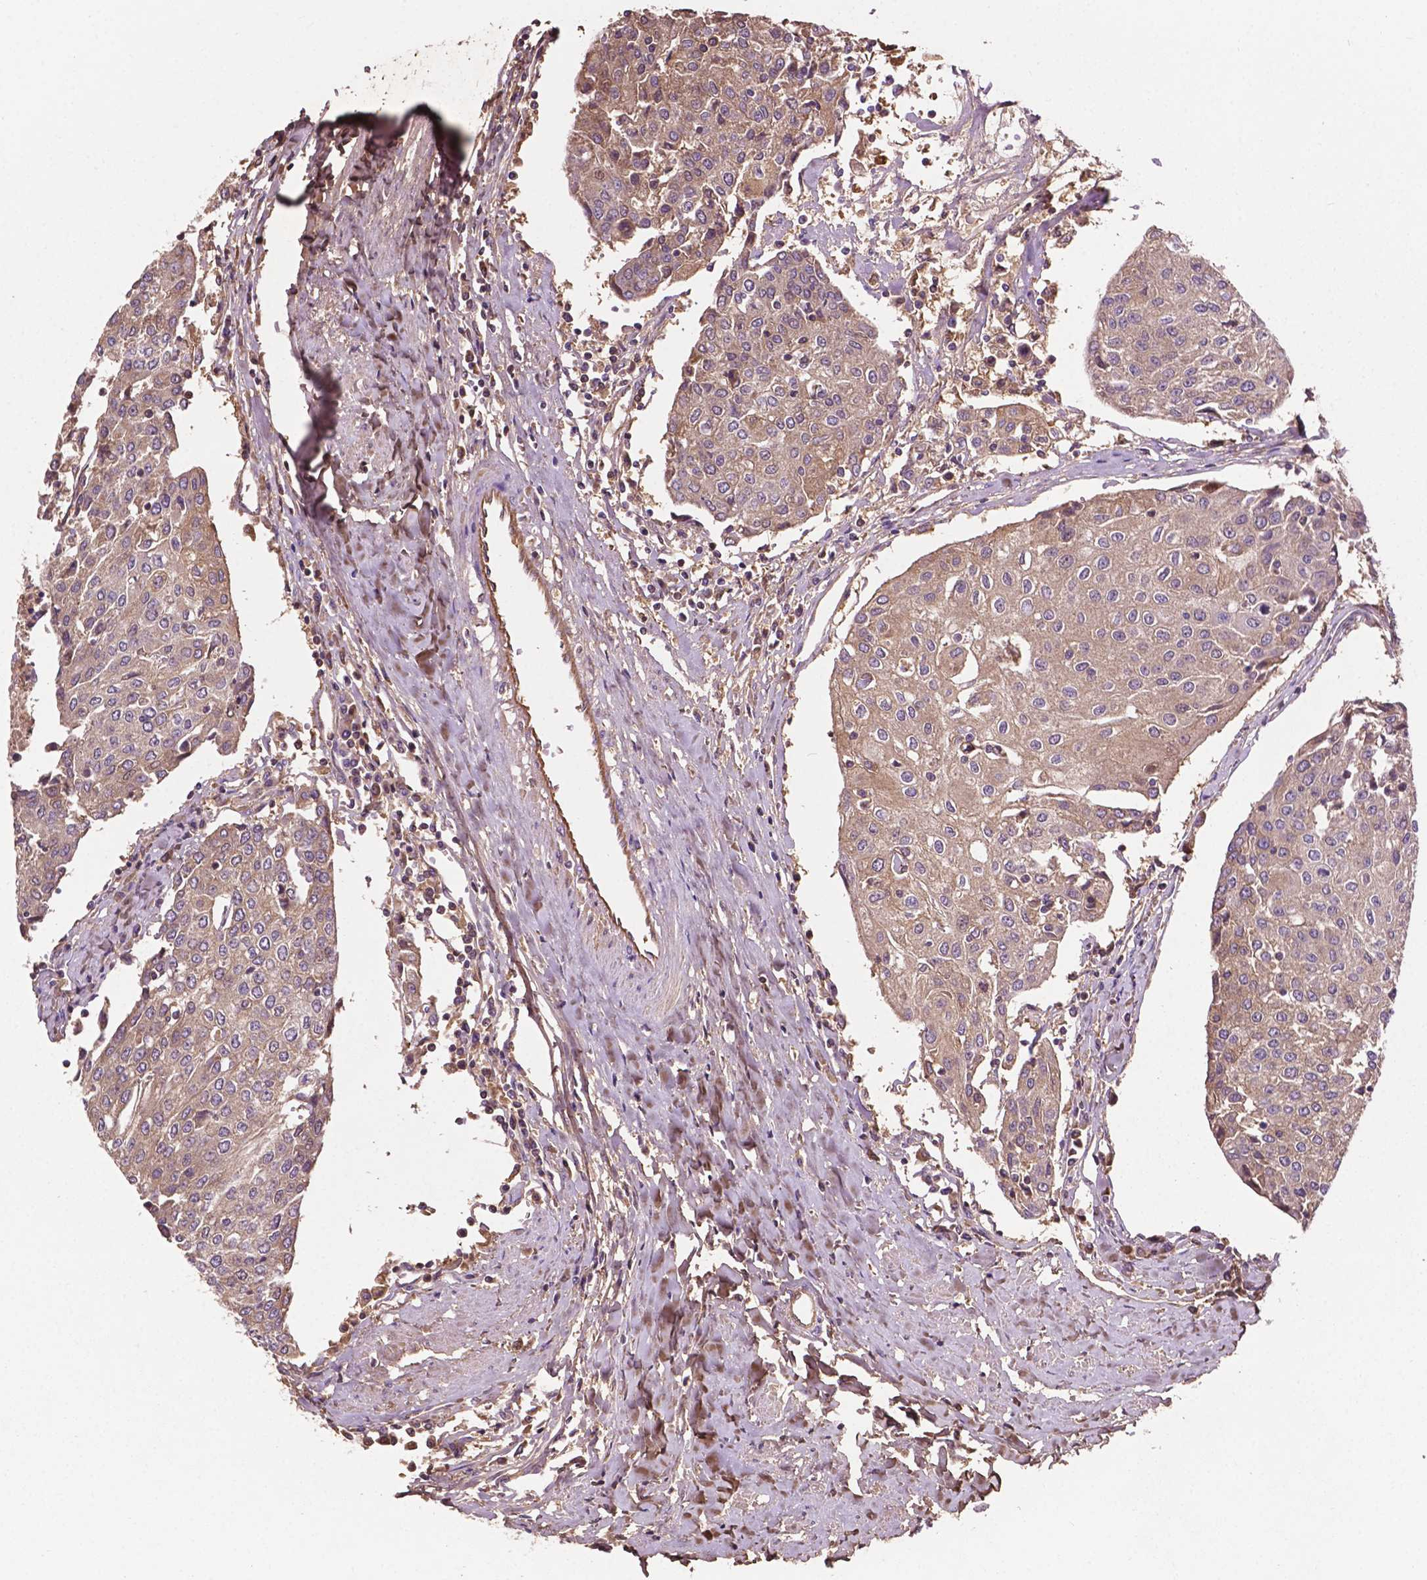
{"staining": {"intensity": "weak", "quantity": ">75%", "location": "cytoplasmic/membranous"}, "tissue": "urothelial cancer", "cell_type": "Tumor cells", "image_type": "cancer", "snomed": [{"axis": "morphology", "description": "Urothelial carcinoma, High grade"}, {"axis": "topography", "description": "Urinary bladder"}], "caption": "The immunohistochemical stain labels weak cytoplasmic/membranous positivity in tumor cells of high-grade urothelial carcinoma tissue.", "gene": "GJA9", "patient": {"sex": "female", "age": 85}}